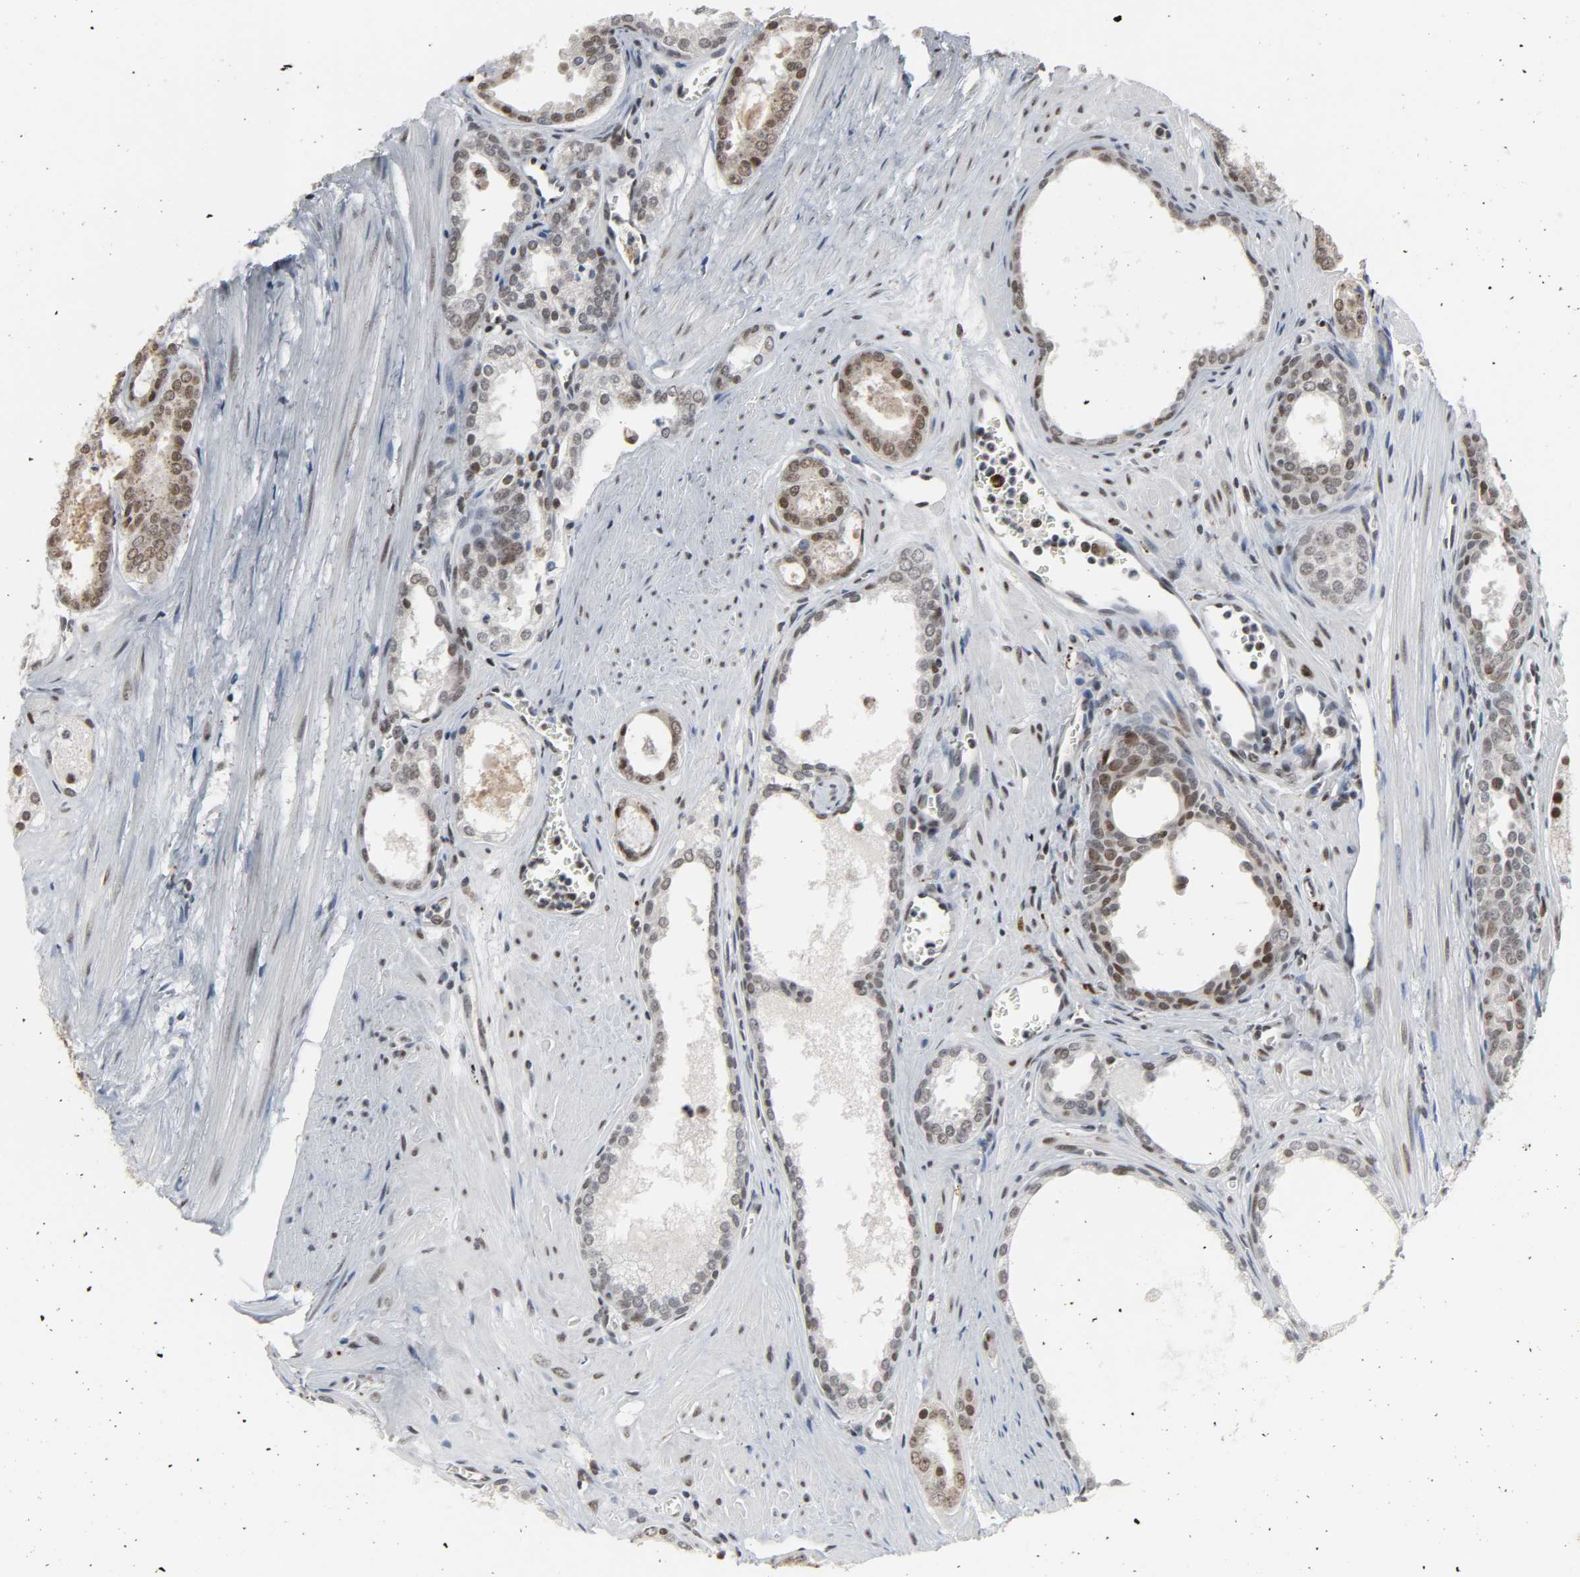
{"staining": {"intensity": "weak", "quantity": ">75%", "location": "nuclear"}, "tissue": "prostate cancer", "cell_type": "Tumor cells", "image_type": "cancer", "snomed": [{"axis": "morphology", "description": "Adenocarcinoma, Low grade"}, {"axis": "topography", "description": "Prostate"}], "caption": "Tumor cells exhibit weak nuclear staining in about >75% of cells in prostate adenocarcinoma (low-grade).", "gene": "DAZAP1", "patient": {"sex": "male", "age": 57}}